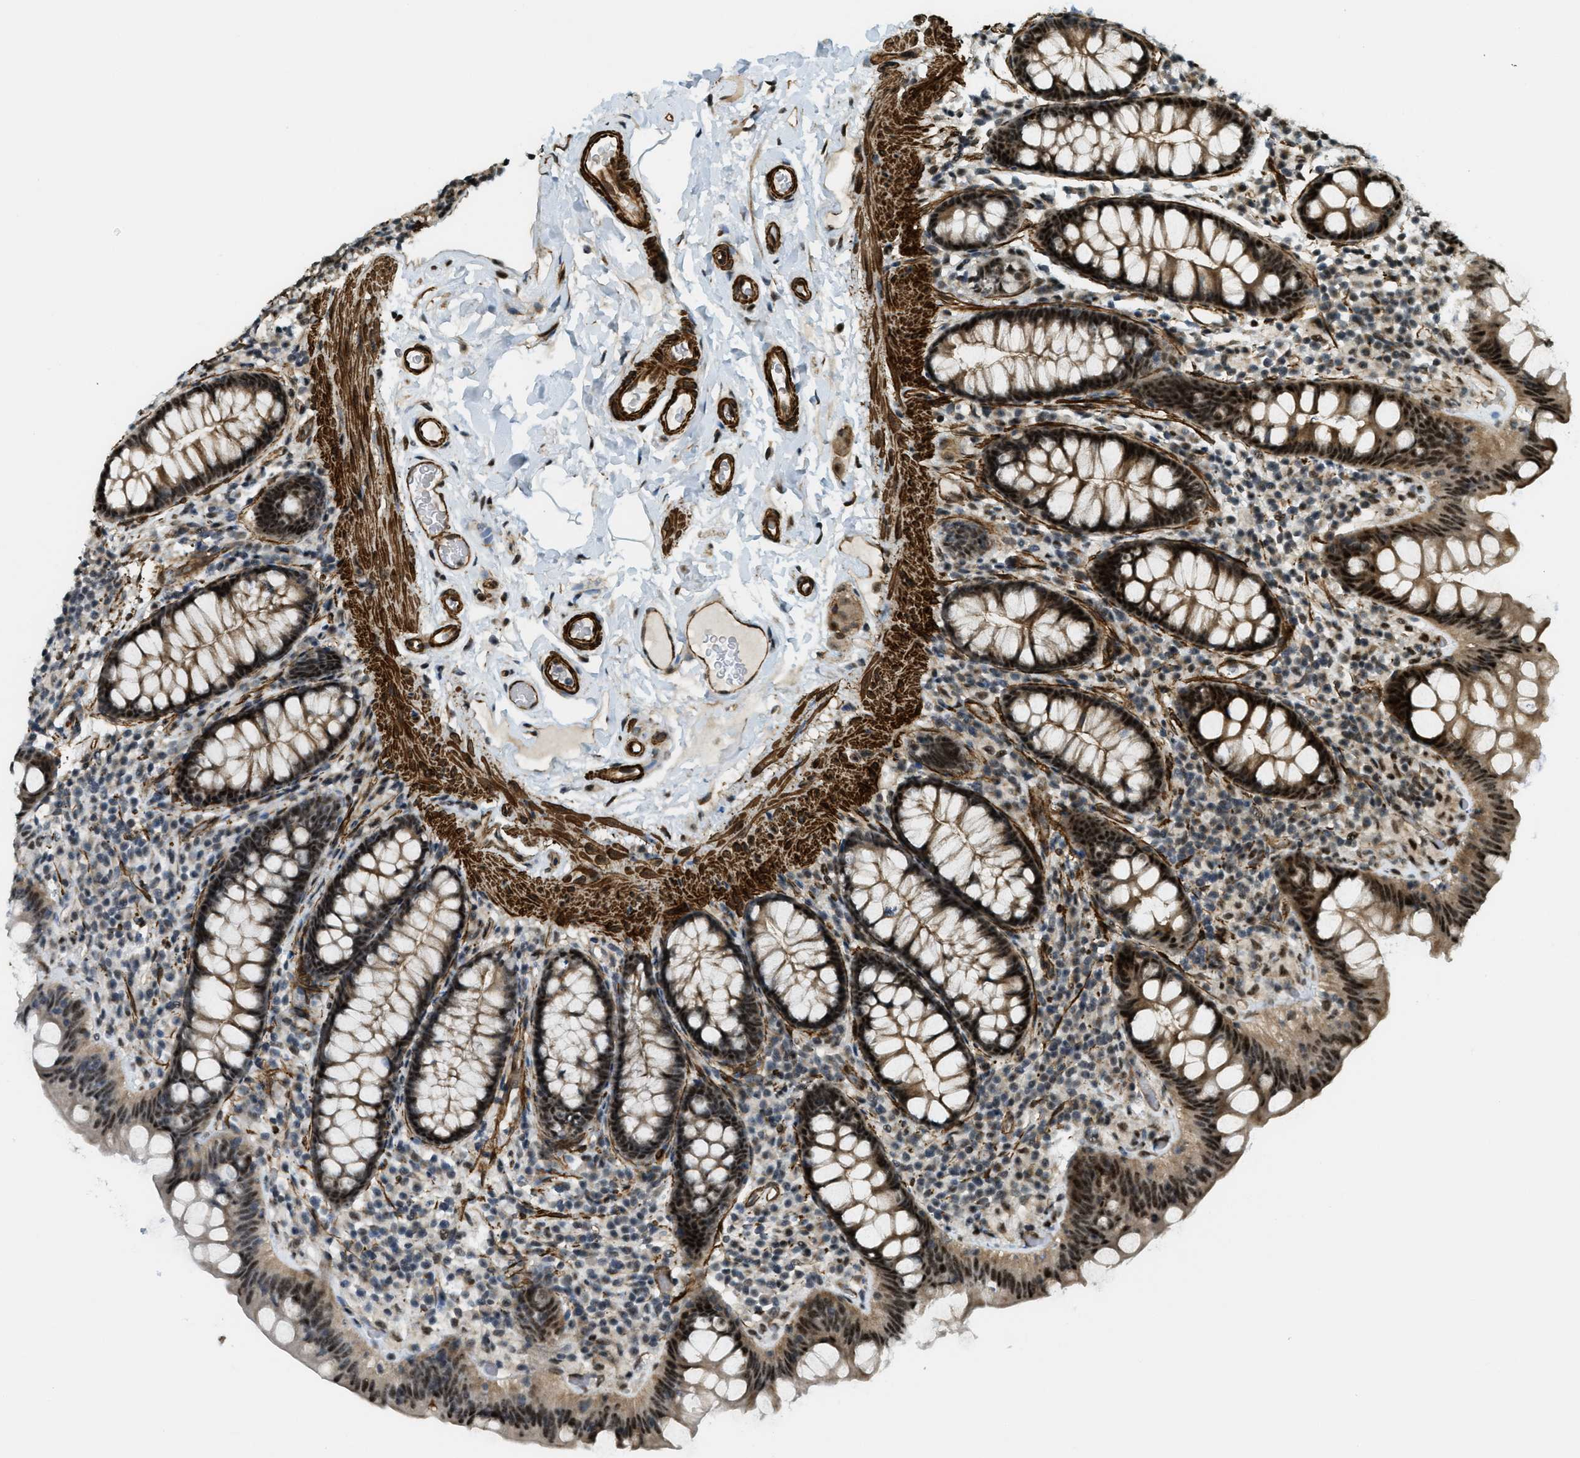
{"staining": {"intensity": "strong", "quantity": ">75%", "location": "cytoplasmic/membranous,nuclear"}, "tissue": "colon", "cell_type": "Endothelial cells", "image_type": "normal", "snomed": [{"axis": "morphology", "description": "Normal tissue, NOS"}, {"axis": "topography", "description": "Colon"}], "caption": "Colon stained with immunohistochemistry displays strong cytoplasmic/membranous,nuclear expression in approximately >75% of endothelial cells. (DAB (3,3'-diaminobenzidine) IHC, brown staining for protein, blue staining for nuclei).", "gene": "CFAP36", "patient": {"sex": "female", "age": 80}}